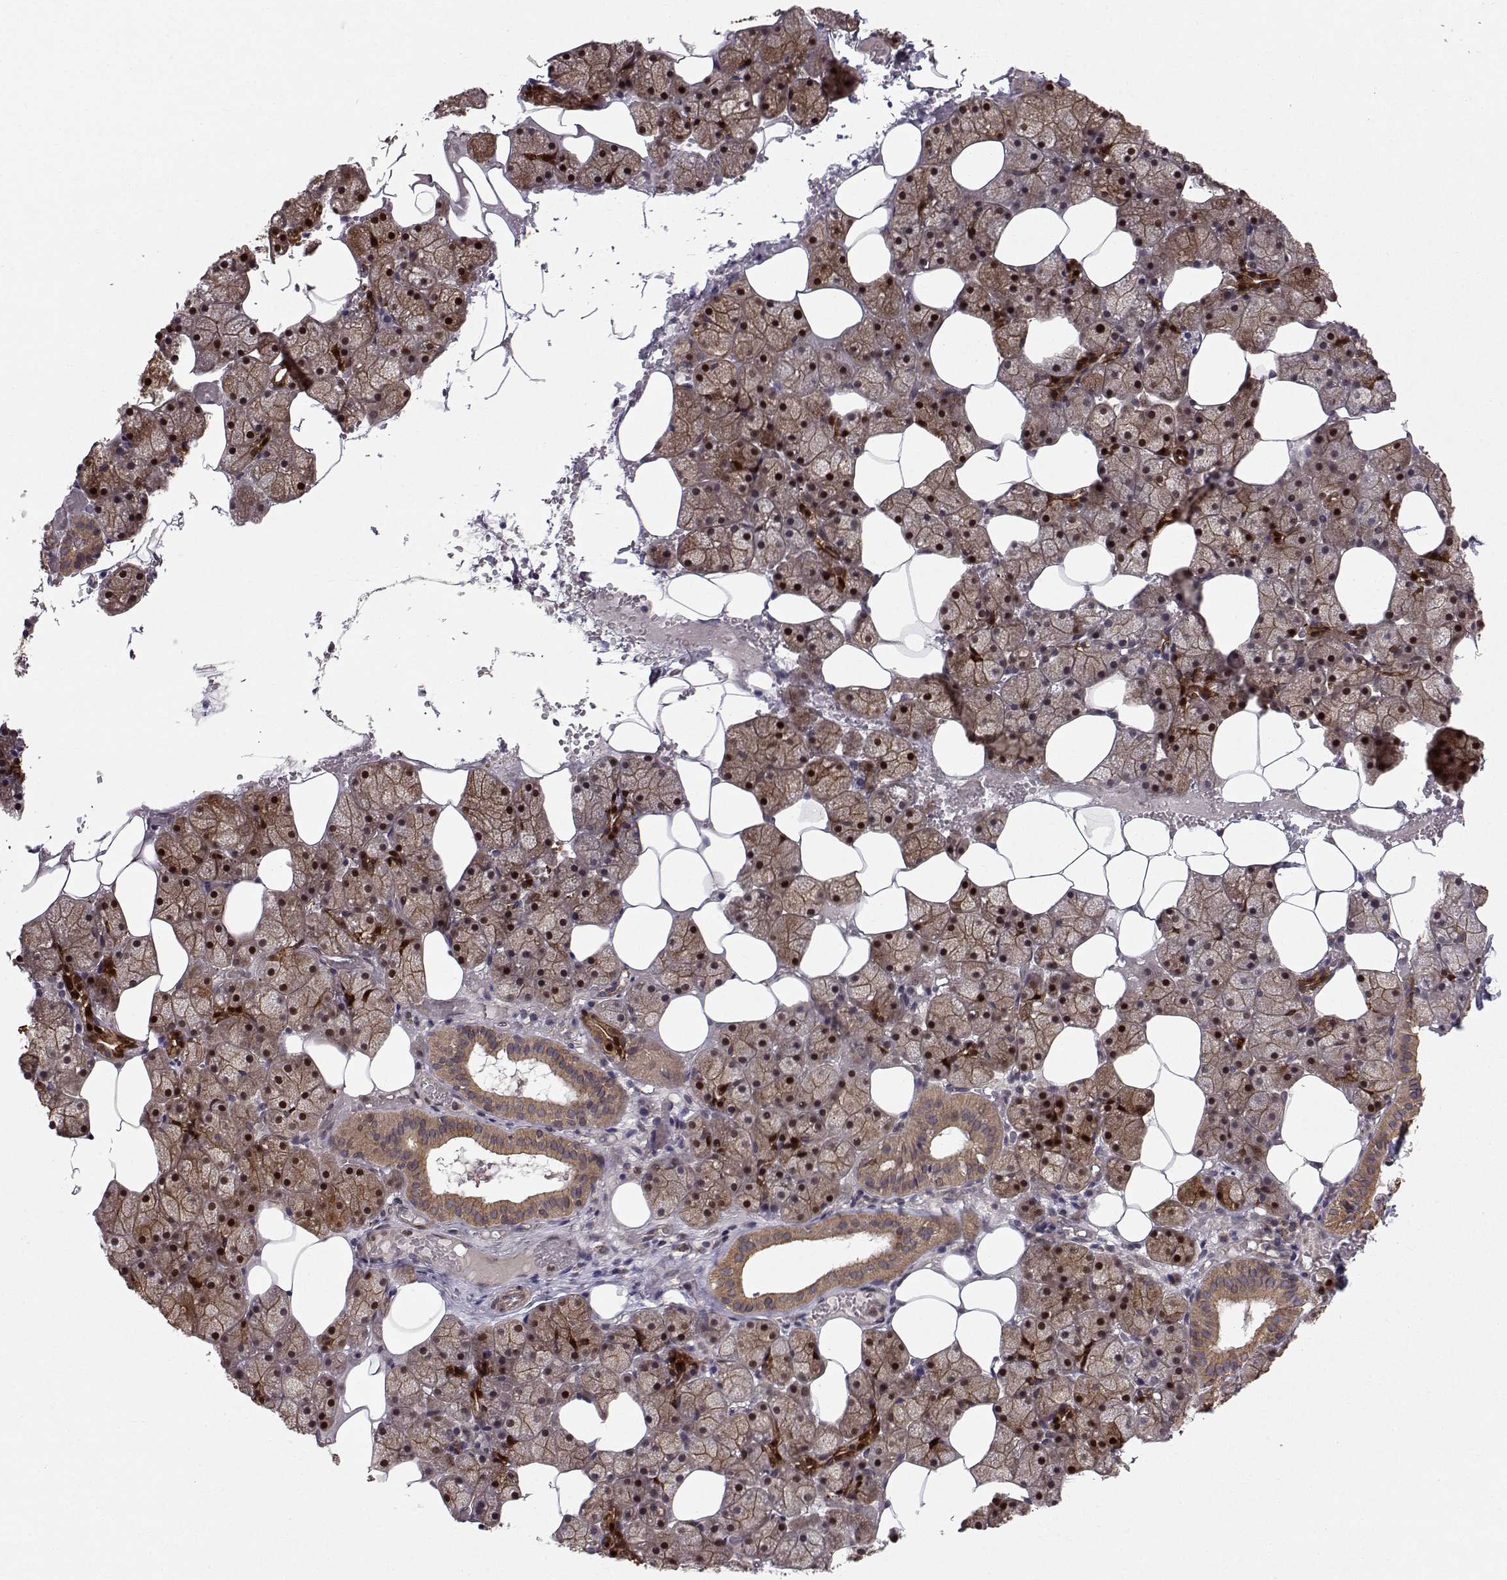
{"staining": {"intensity": "strong", "quantity": "25%-75%", "location": "cytoplasmic/membranous,nuclear"}, "tissue": "salivary gland", "cell_type": "Glandular cells", "image_type": "normal", "snomed": [{"axis": "morphology", "description": "Normal tissue, NOS"}, {"axis": "topography", "description": "Salivary gland"}], "caption": "Unremarkable salivary gland was stained to show a protein in brown. There is high levels of strong cytoplasmic/membranous,nuclear staining in about 25%-75% of glandular cells.", "gene": "APC", "patient": {"sex": "male", "age": 38}}